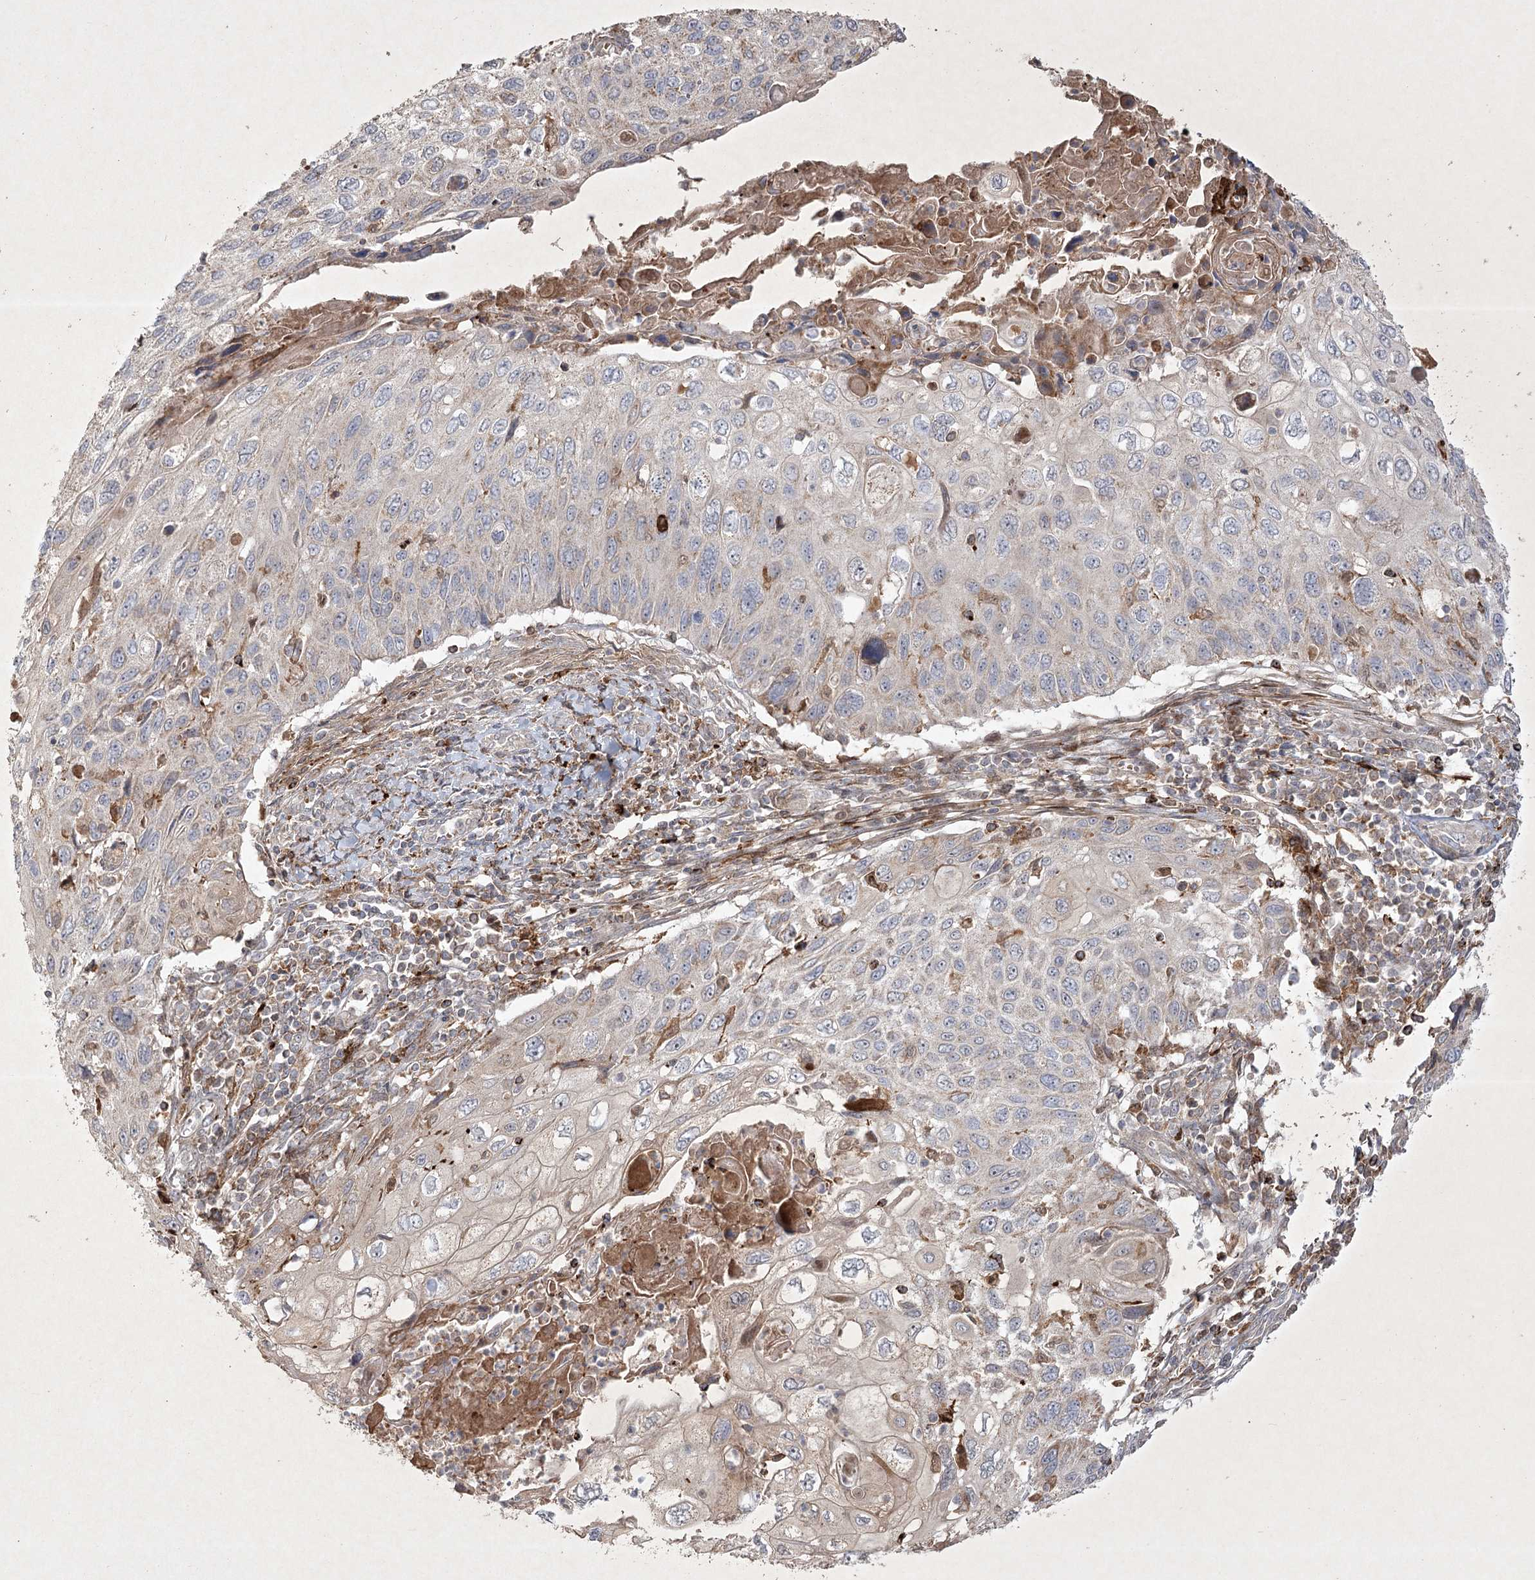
{"staining": {"intensity": "weak", "quantity": "<25%", "location": "cytoplasmic/membranous"}, "tissue": "cervical cancer", "cell_type": "Tumor cells", "image_type": "cancer", "snomed": [{"axis": "morphology", "description": "Squamous cell carcinoma, NOS"}, {"axis": "topography", "description": "Cervix"}], "caption": "High magnification brightfield microscopy of cervical squamous cell carcinoma stained with DAB (brown) and counterstained with hematoxylin (blue): tumor cells show no significant positivity.", "gene": "KBTBD4", "patient": {"sex": "female", "age": 70}}